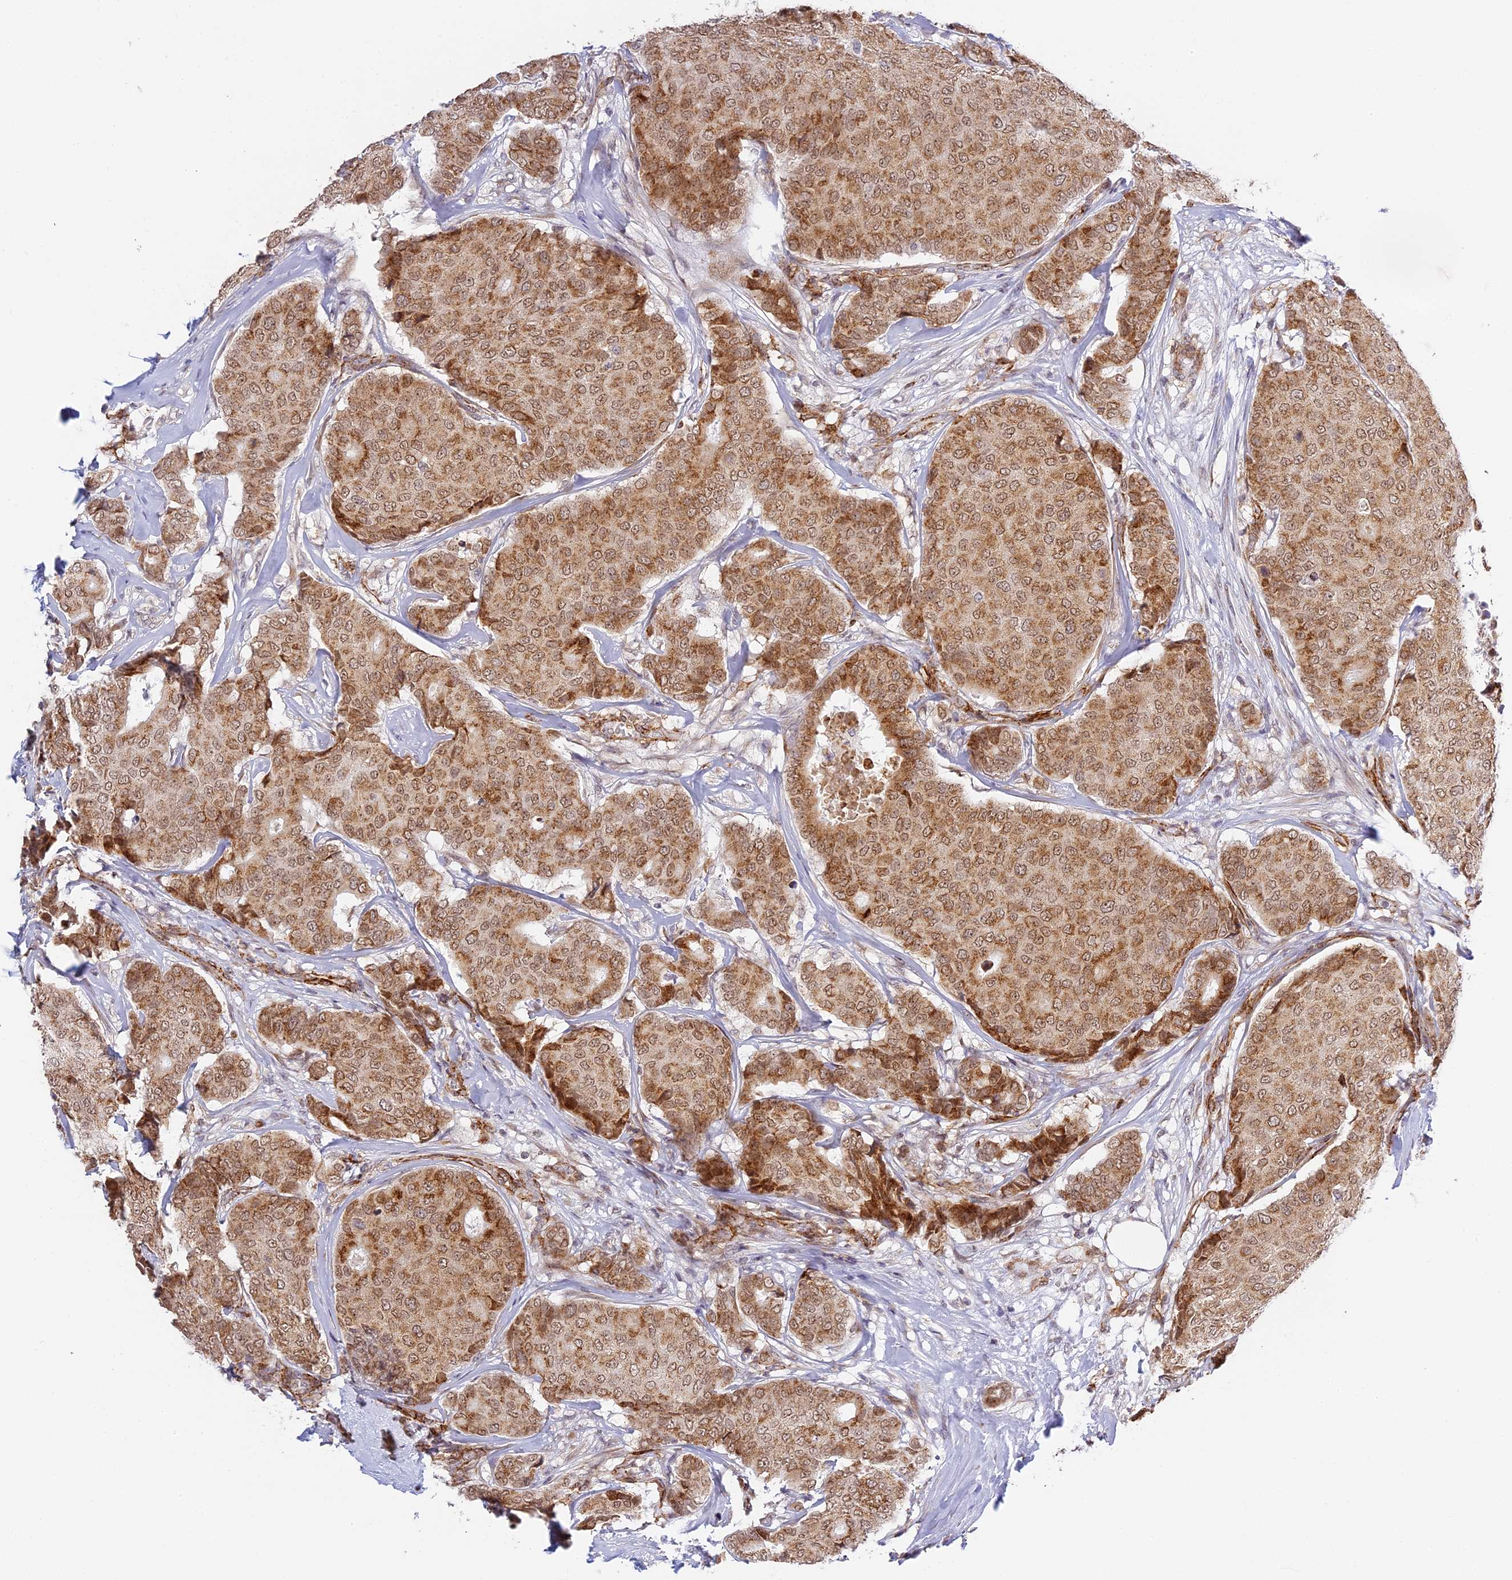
{"staining": {"intensity": "moderate", "quantity": ">75%", "location": "cytoplasmic/membranous,nuclear"}, "tissue": "breast cancer", "cell_type": "Tumor cells", "image_type": "cancer", "snomed": [{"axis": "morphology", "description": "Duct carcinoma"}, {"axis": "topography", "description": "Breast"}], "caption": "Breast intraductal carcinoma was stained to show a protein in brown. There is medium levels of moderate cytoplasmic/membranous and nuclear expression in about >75% of tumor cells. (Brightfield microscopy of DAB IHC at high magnification).", "gene": "HEATR5B", "patient": {"sex": "female", "age": 75}}